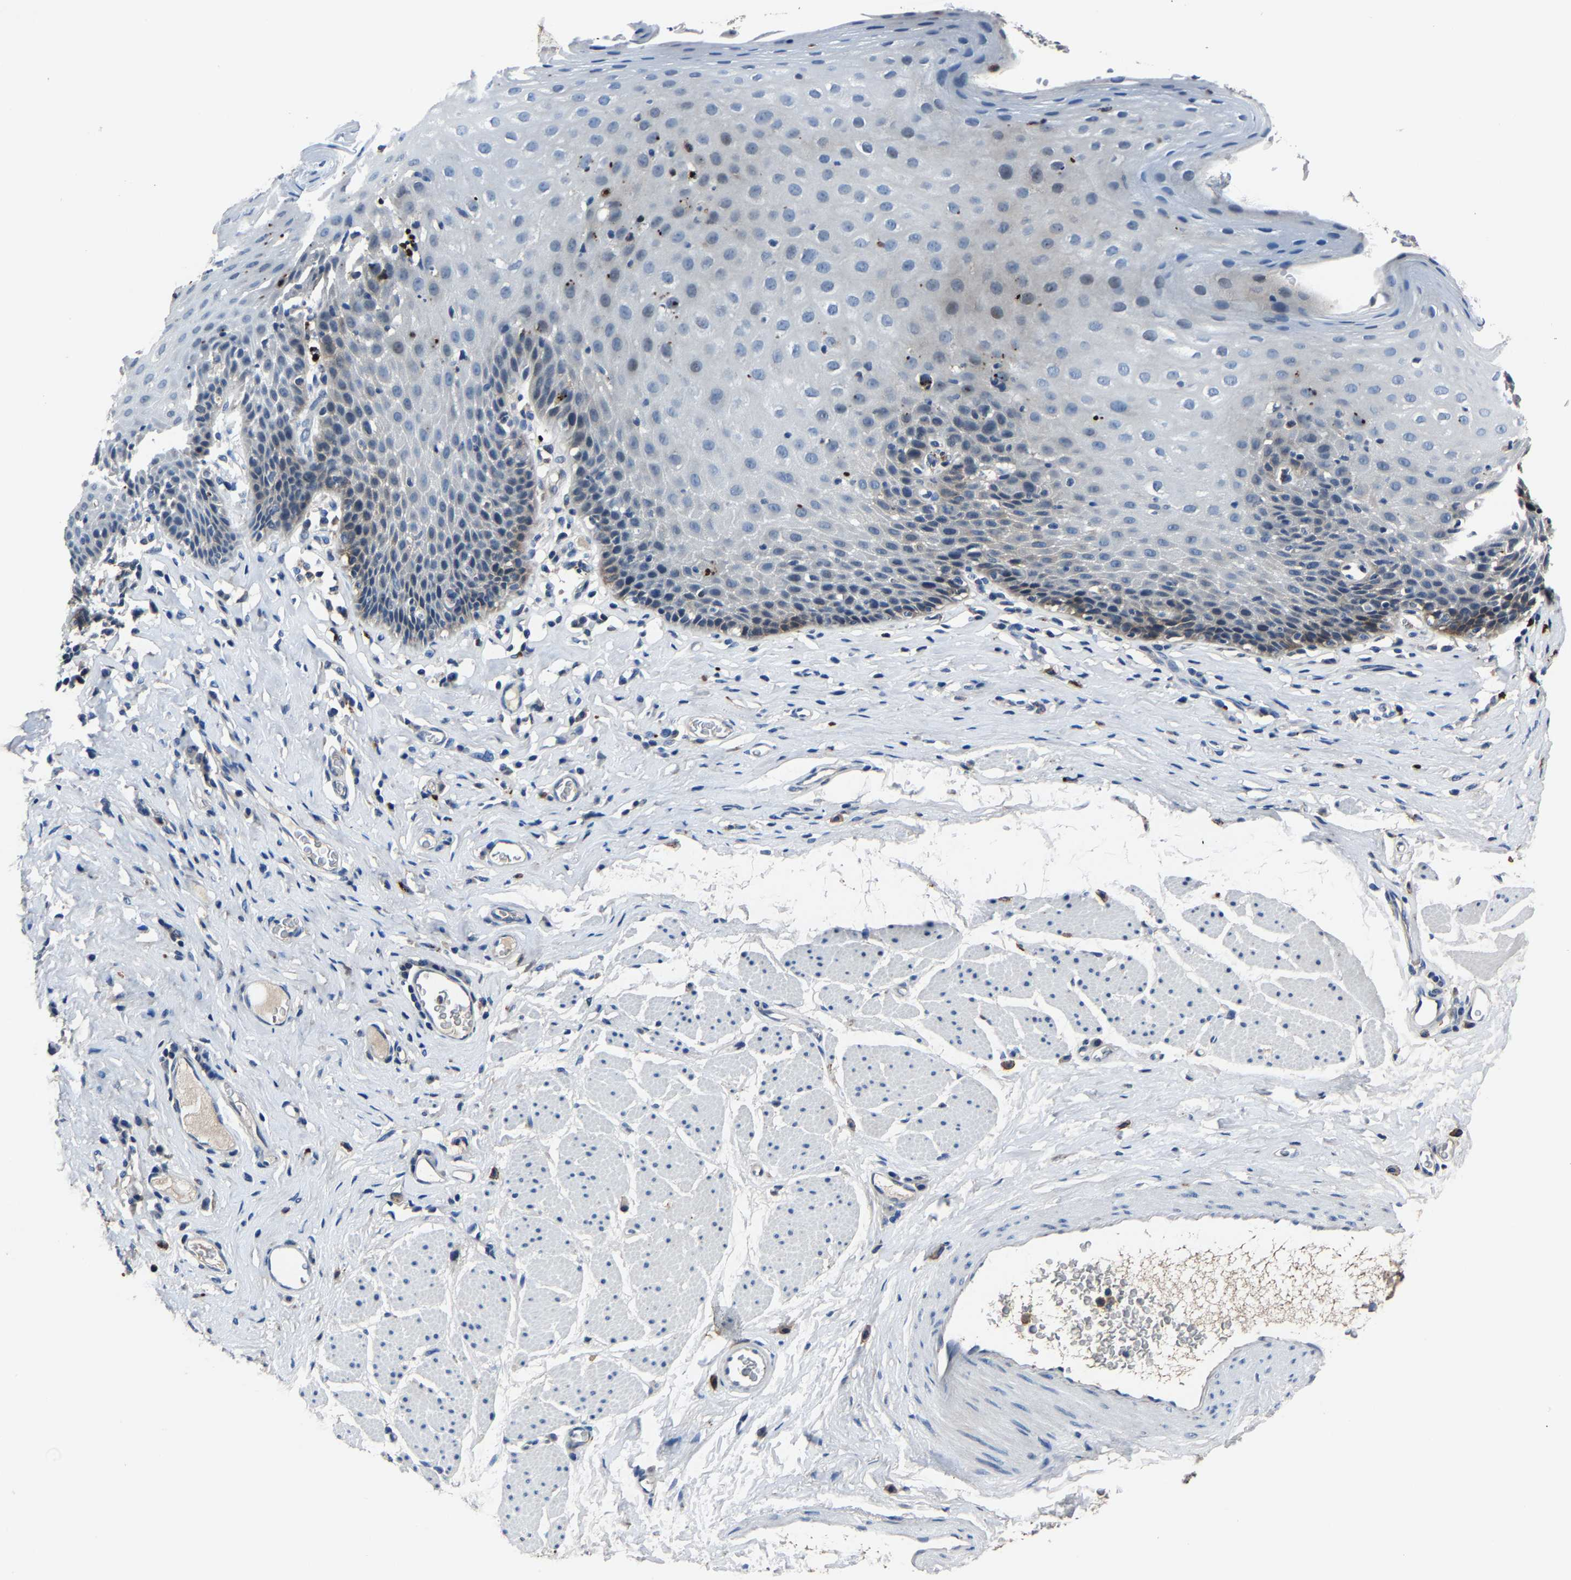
{"staining": {"intensity": "weak", "quantity": "<25%", "location": "cytoplasmic/membranous"}, "tissue": "esophagus", "cell_type": "Squamous epithelial cells", "image_type": "normal", "snomed": [{"axis": "morphology", "description": "Normal tissue, NOS"}, {"axis": "topography", "description": "Esophagus"}], "caption": "Immunohistochemistry (IHC) image of benign esophagus: esophagus stained with DAB (3,3'-diaminobenzidine) demonstrates no significant protein staining in squamous epithelial cells.", "gene": "PCNX2", "patient": {"sex": "female", "age": 61}}